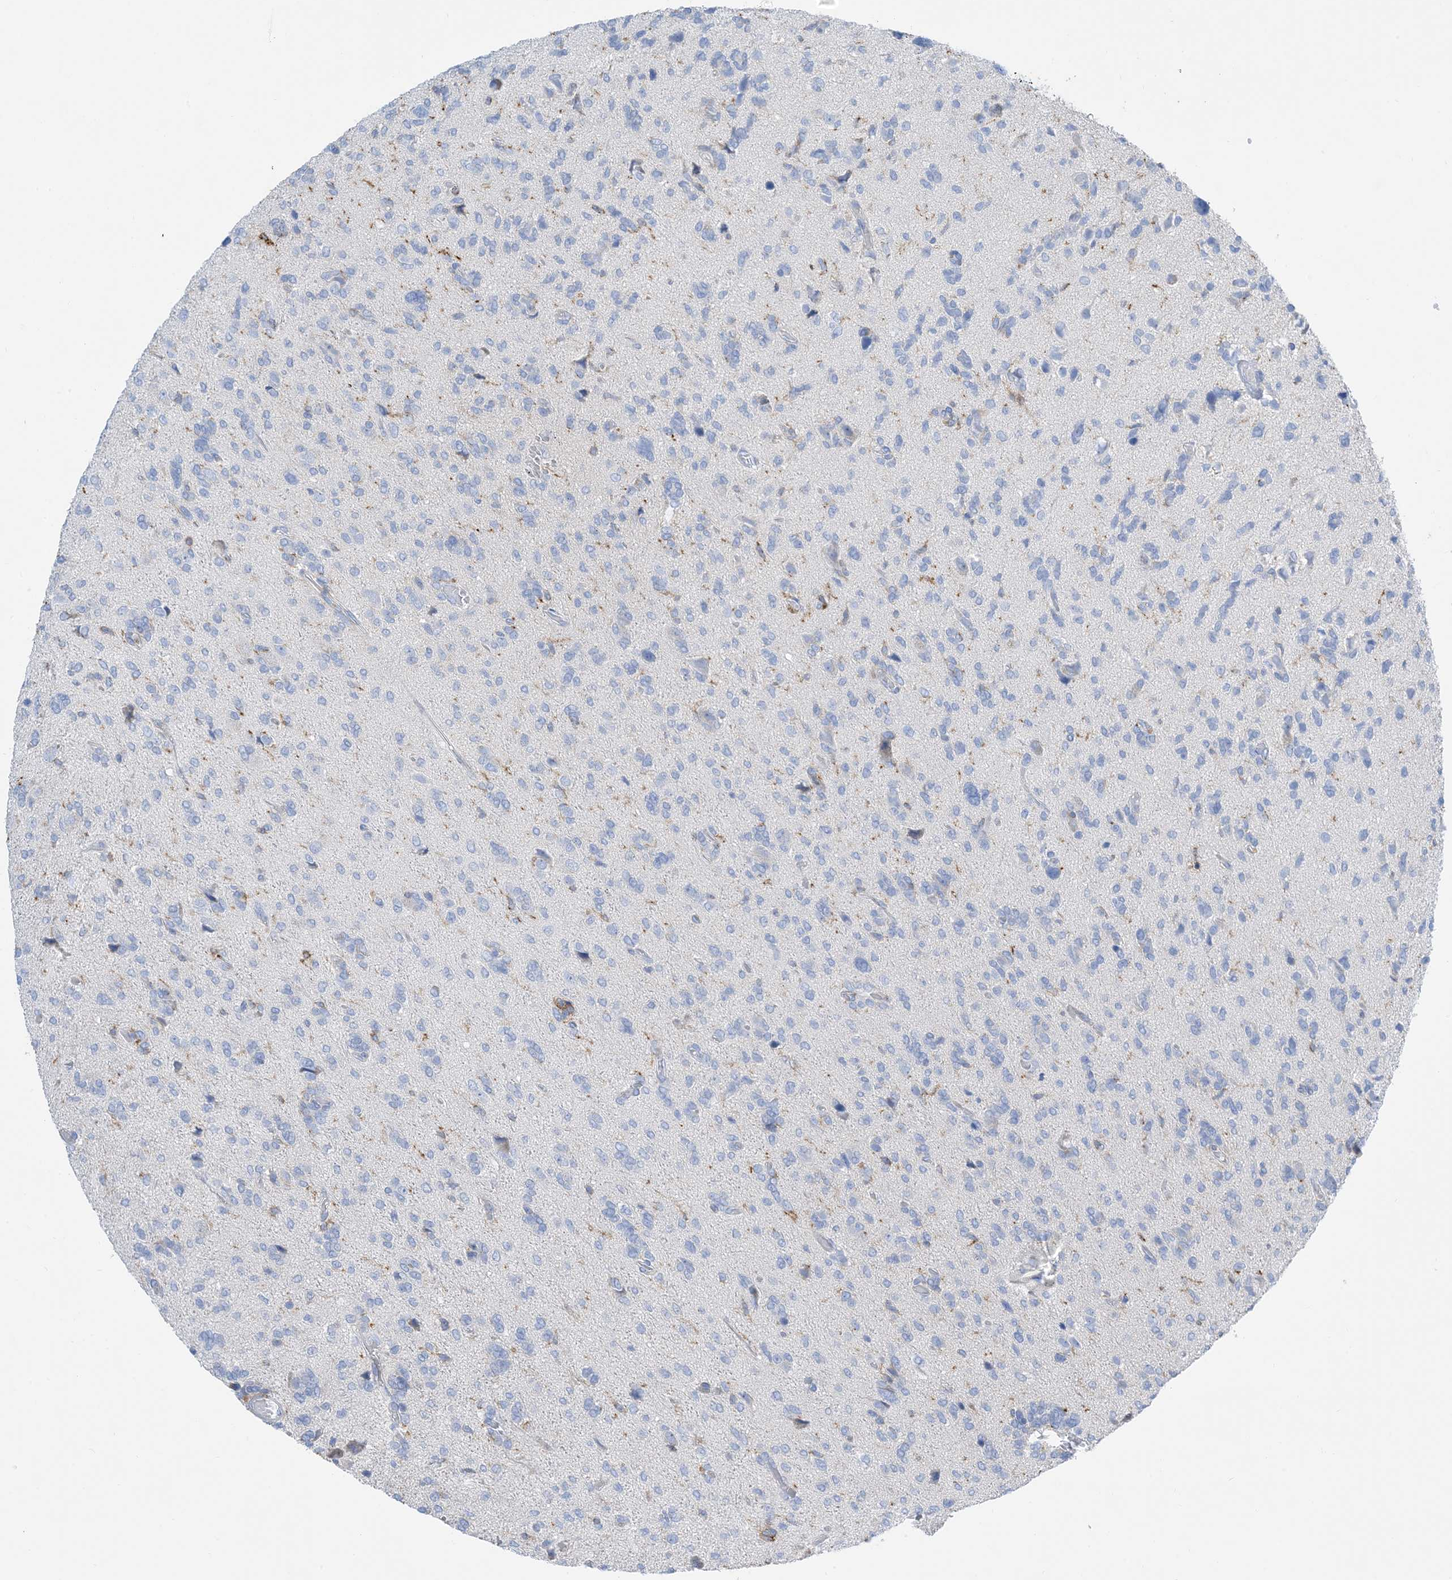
{"staining": {"intensity": "negative", "quantity": "none", "location": "none"}, "tissue": "glioma", "cell_type": "Tumor cells", "image_type": "cancer", "snomed": [{"axis": "morphology", "description": "Glioma, malignant, High grade"}, {"axis": "topography", "description": "Brain"}], "caption": "Tumor cells show no significant protein staining in malignant high-grade glioma. (Immunohistochemistry (ihc), brightfield microscopy, high magnification).", "gene": "DPH3", "patient": {"sex": "female", "age": 59}}